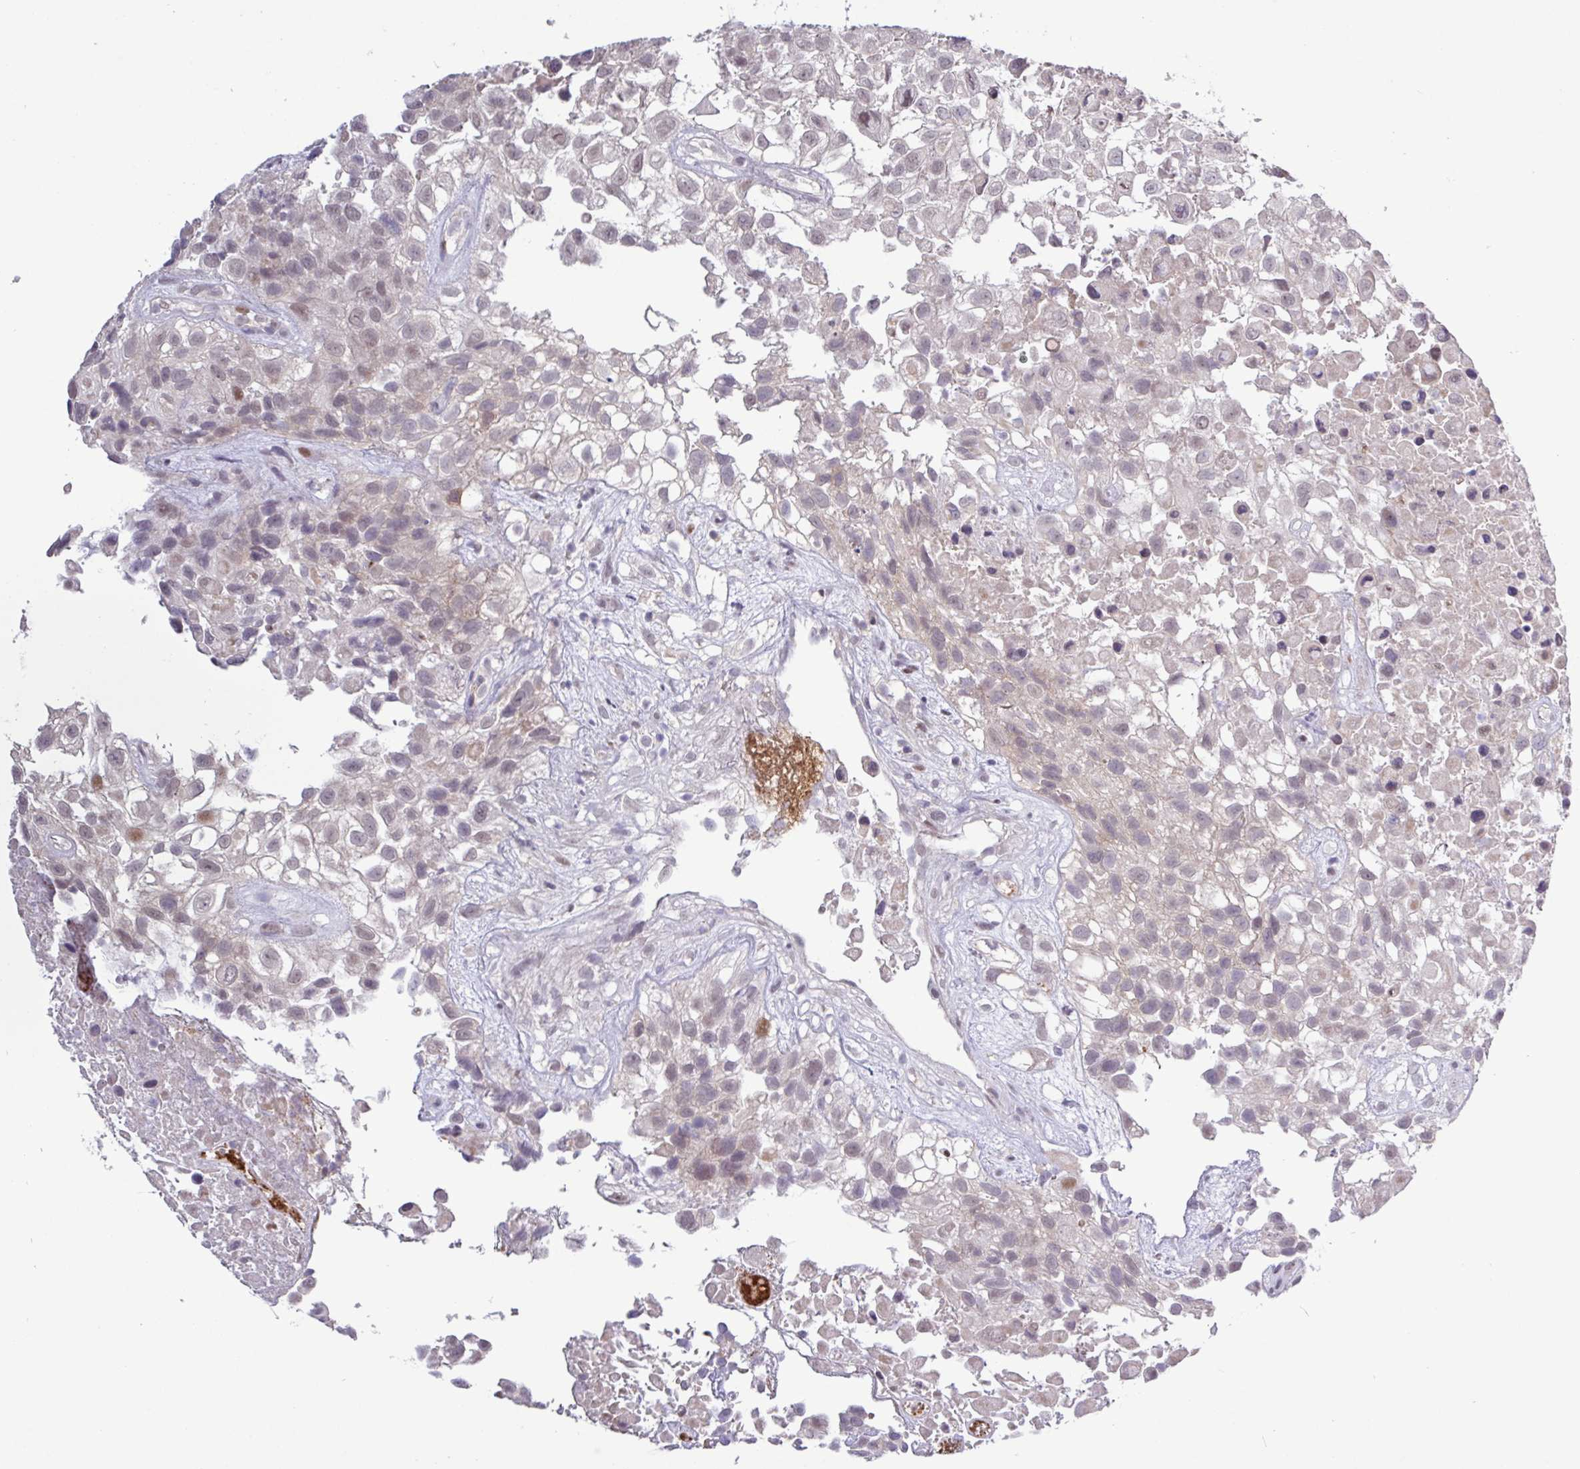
{"staining": {"intensity": "weak", "quantity": "<25%", "location": "nuclear"}, "tissue": "urothelial cancer", "cell_type": "Tumor cells", "image_type": "cancer", "snomed": [{"axis": "morphology", "description": "Urothelial carcinoma, High grade"}, {"axis": "topography", "description": "Urinary bladder"}], "caption": "A photomicrograph of human urothelial cancer is negative for staining in tumor cells.", "gene": "RTL3", "patient": {"sex": "male", "age": 56}}